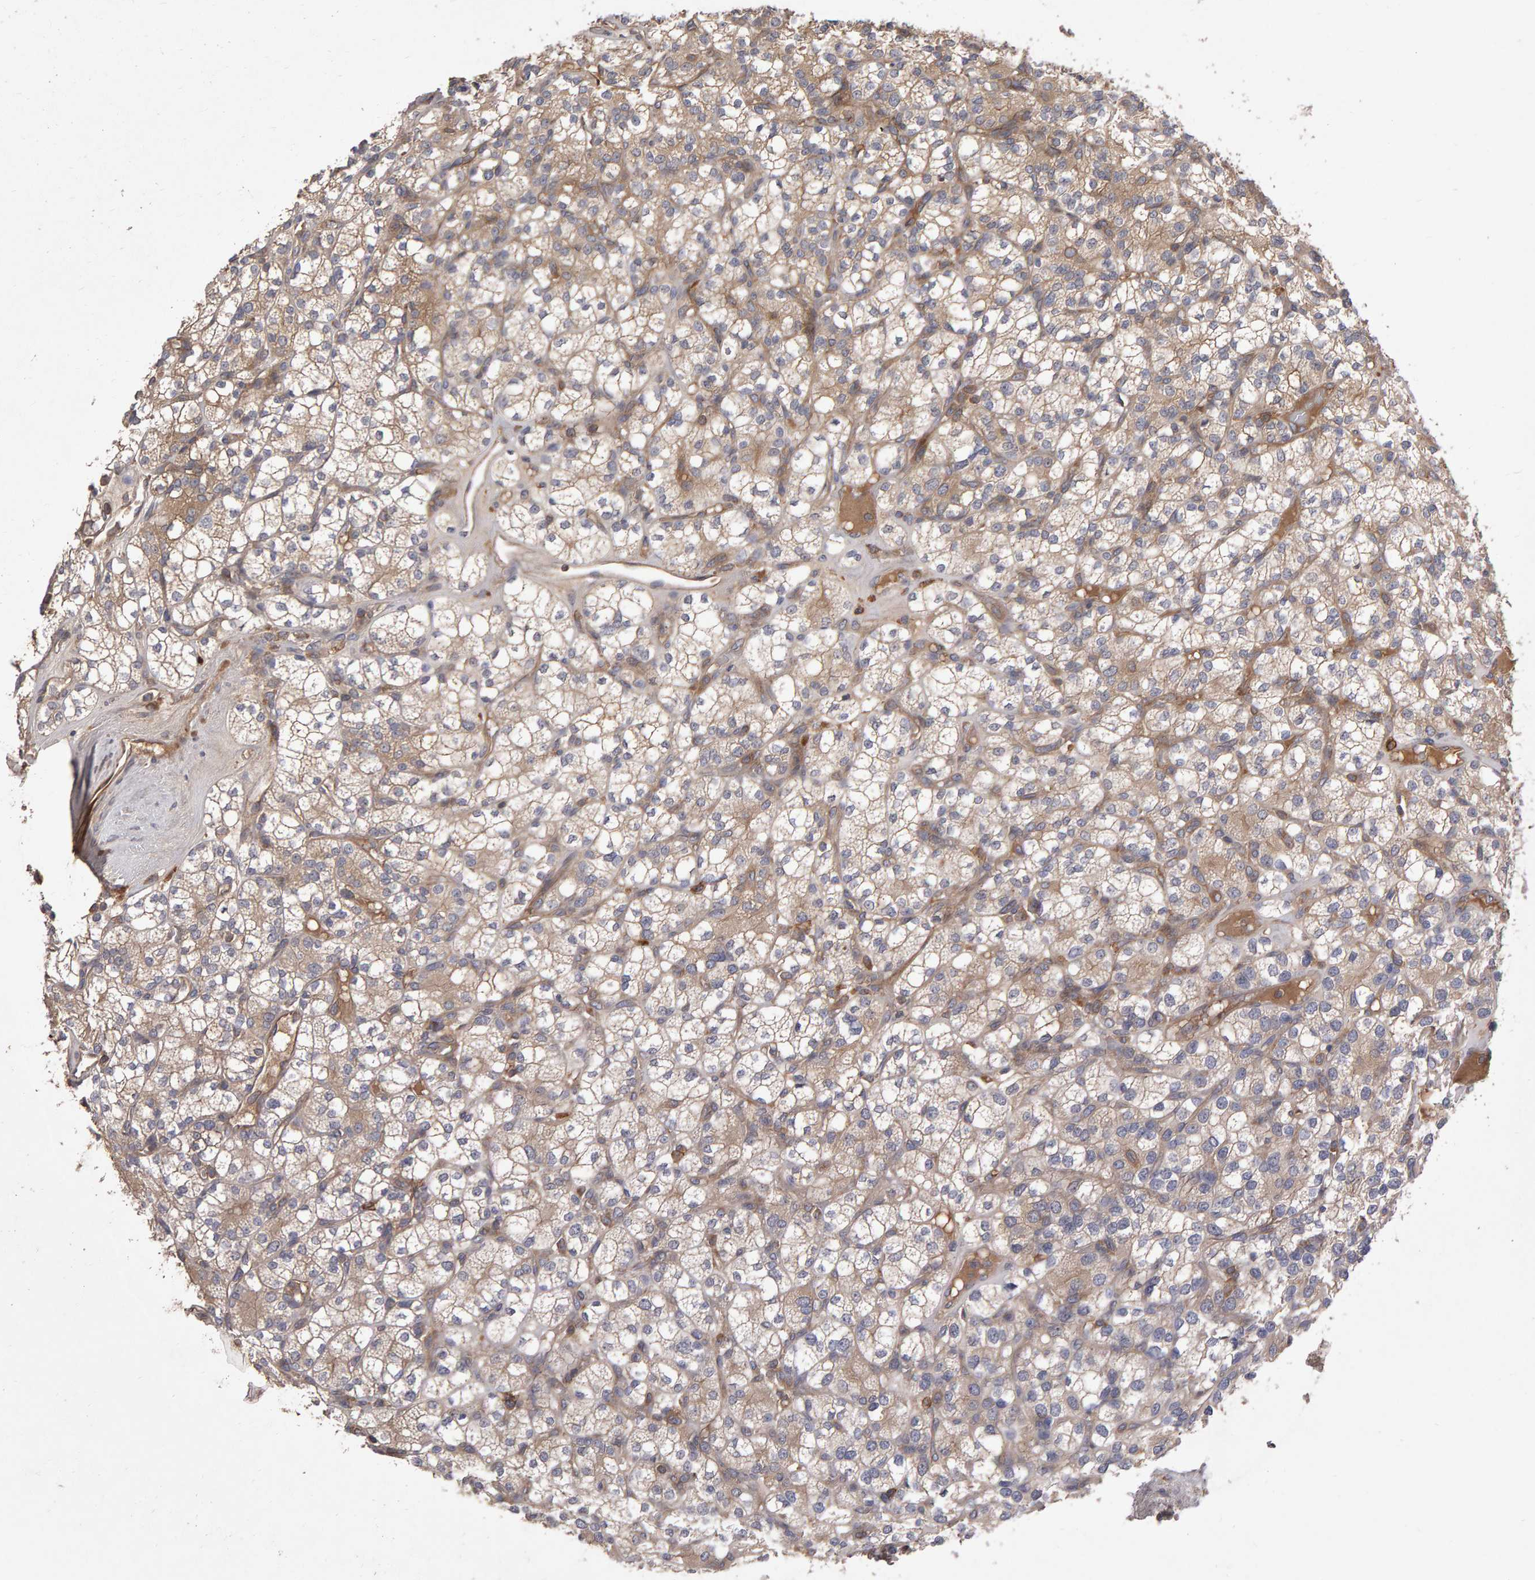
{"staining": {"intensity": "weak", "quantity": ">75%", "location": "cytoplasmic/membranous"}, "tissue": "renal cancer", "cell_type": "Tumor cells", "image_type": "cancer", "snomed": [{"axis": "morphology", "description": "Adenocarcinoma, NOS"}, {"axis": "topography", "description": "Kidney"}], "caption": "Tumor cells display weak cytoplasmic/membranous expression in approximately >75% of cells in renal cancer (adenocarcinoma). (Stains: DAB in brown, nuclei in blue, Microscopy: brightfield microscopy at high magnification).", "gene": "PGS1", "patient": {"sex": "male", "age": 77}}